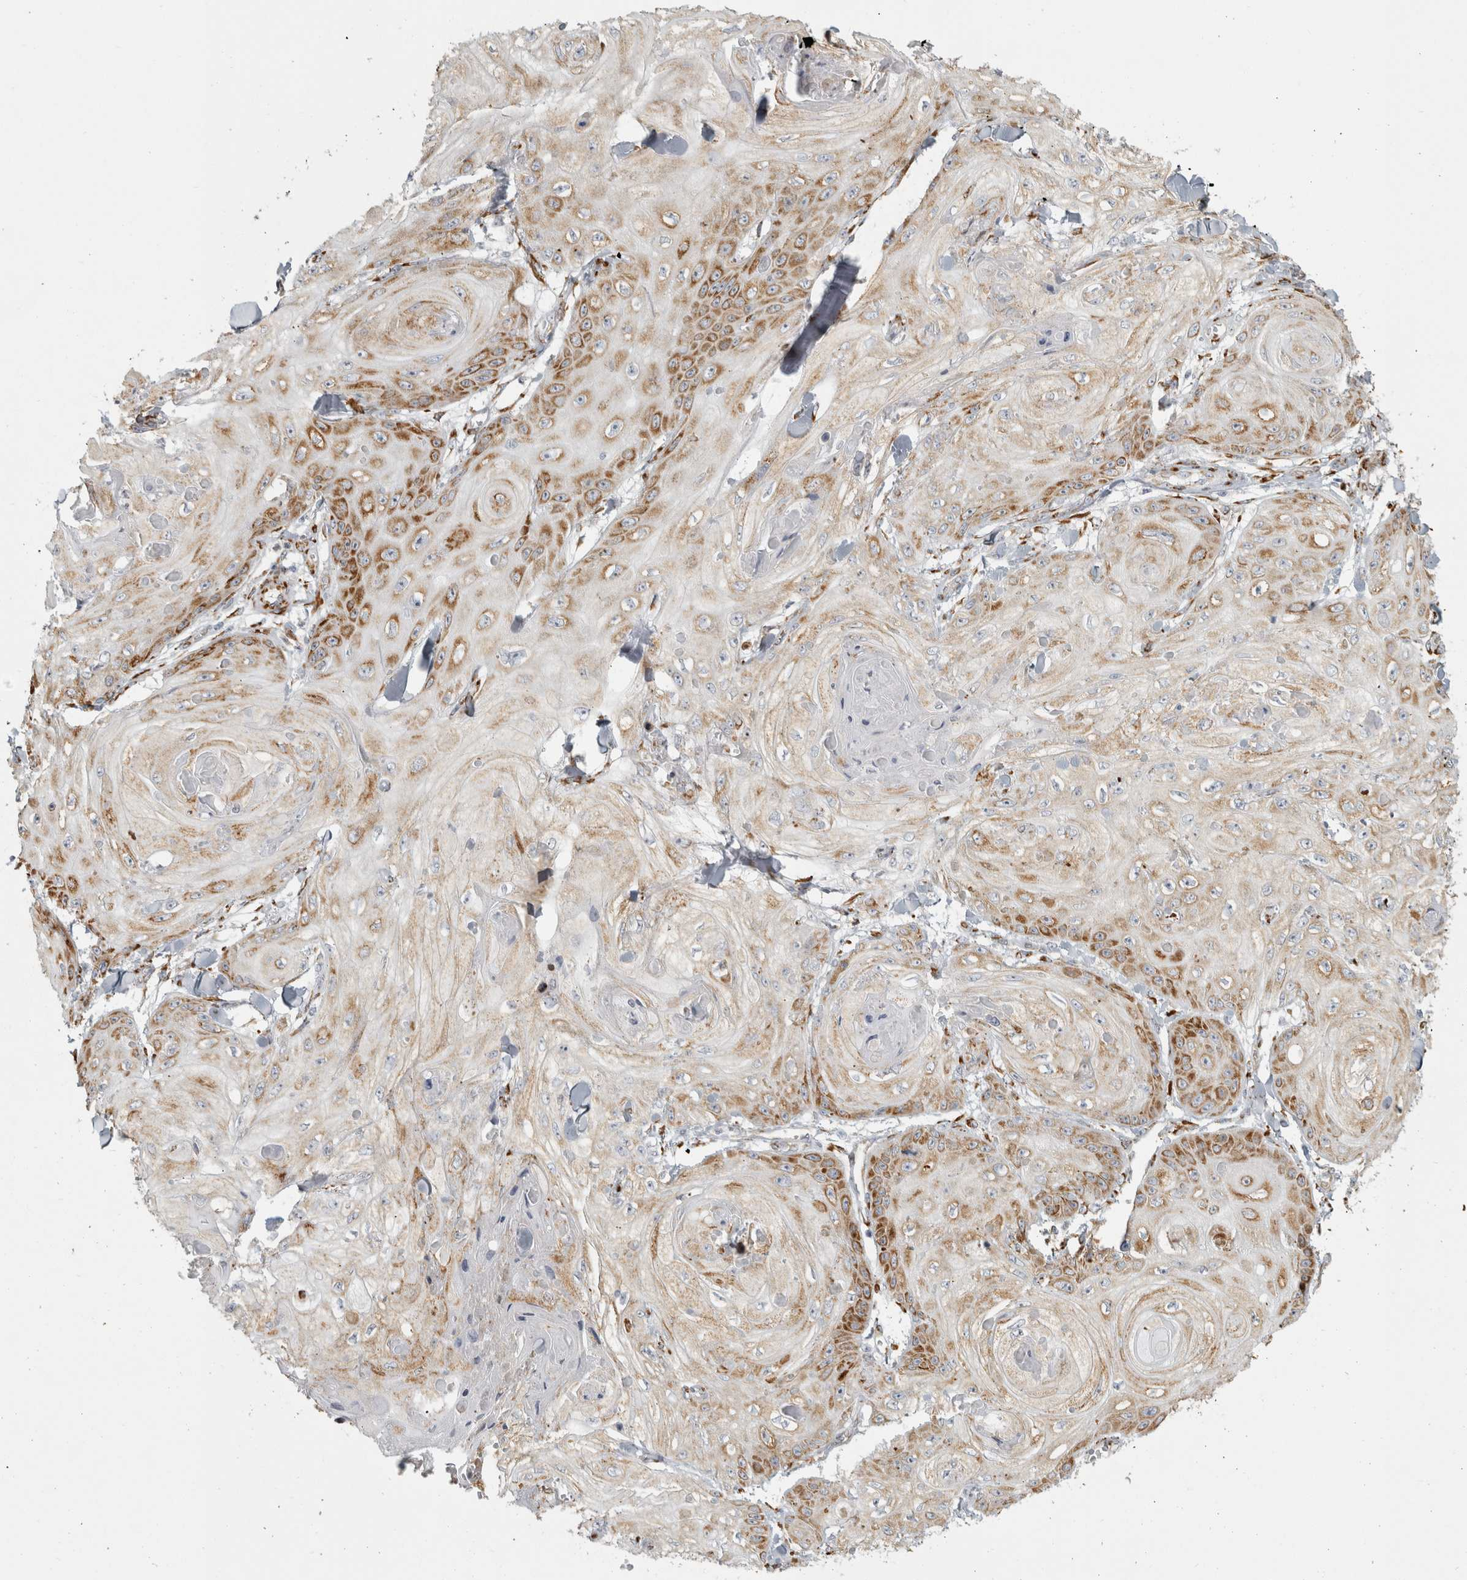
{"staining": {"intensity": "moderate", "quantity": "25%-75%", "location": "cytoplasmic/membranous"}, "tissue": "skin cancer", "cell_type": "Tumor cells", "image_type": "cancer", "snomed": [{"axis": "morphology", "description": "Squamous cell carcinoma, NOS"}, {"axis": "topography", "description": "Skin"}], "caption": "Tumor cells demonstrate medium levels of moderate cytoplasmic/membranous positivity in approximately 25%-75% of cells in human skin squamous cell carcinoma.", "gene": "OSTN", "patient": {"sex": "male", "age": 74}}